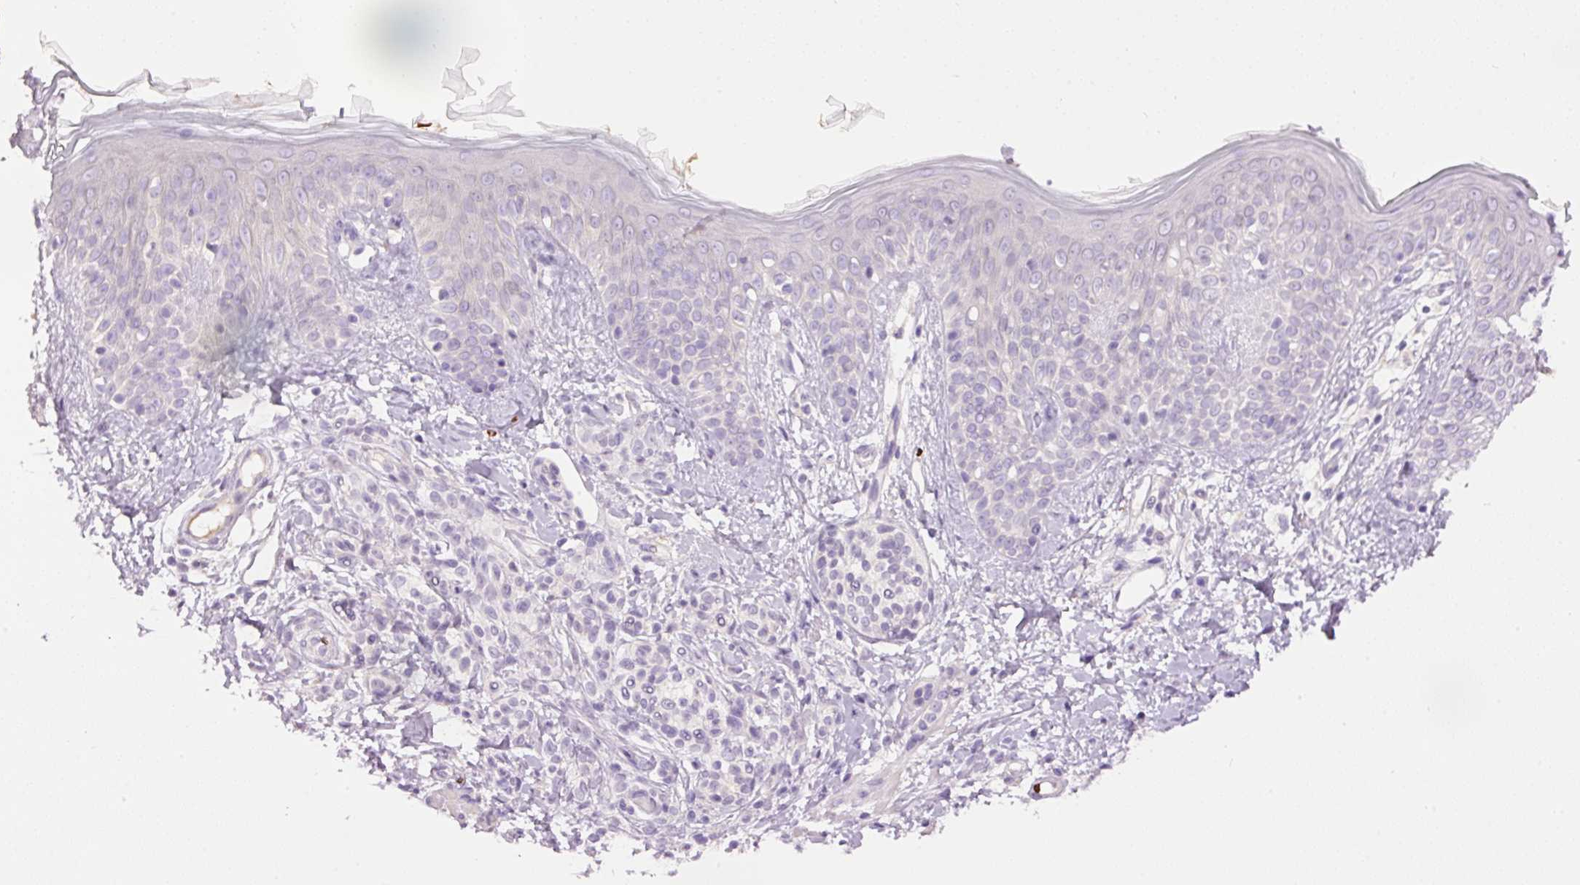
{"staining": {"intensity": "negative", "quantity": "none", "location": "none"}, "tissue": "skin", "cell_type": "Fibroblasts", "image_type": "normal", "snomed": [{"axis": "morphology", "description": "Normal tissue, NOS"}, {"axis": "topography", "description": "Skin"}], "caption": "Protein analysis of normal skin demonstrates no significant expression in fibroblasts. Nuclei are stained in blue.", "gene": "LY6G6D", "patient": {"sex": "male", "age": 16}}